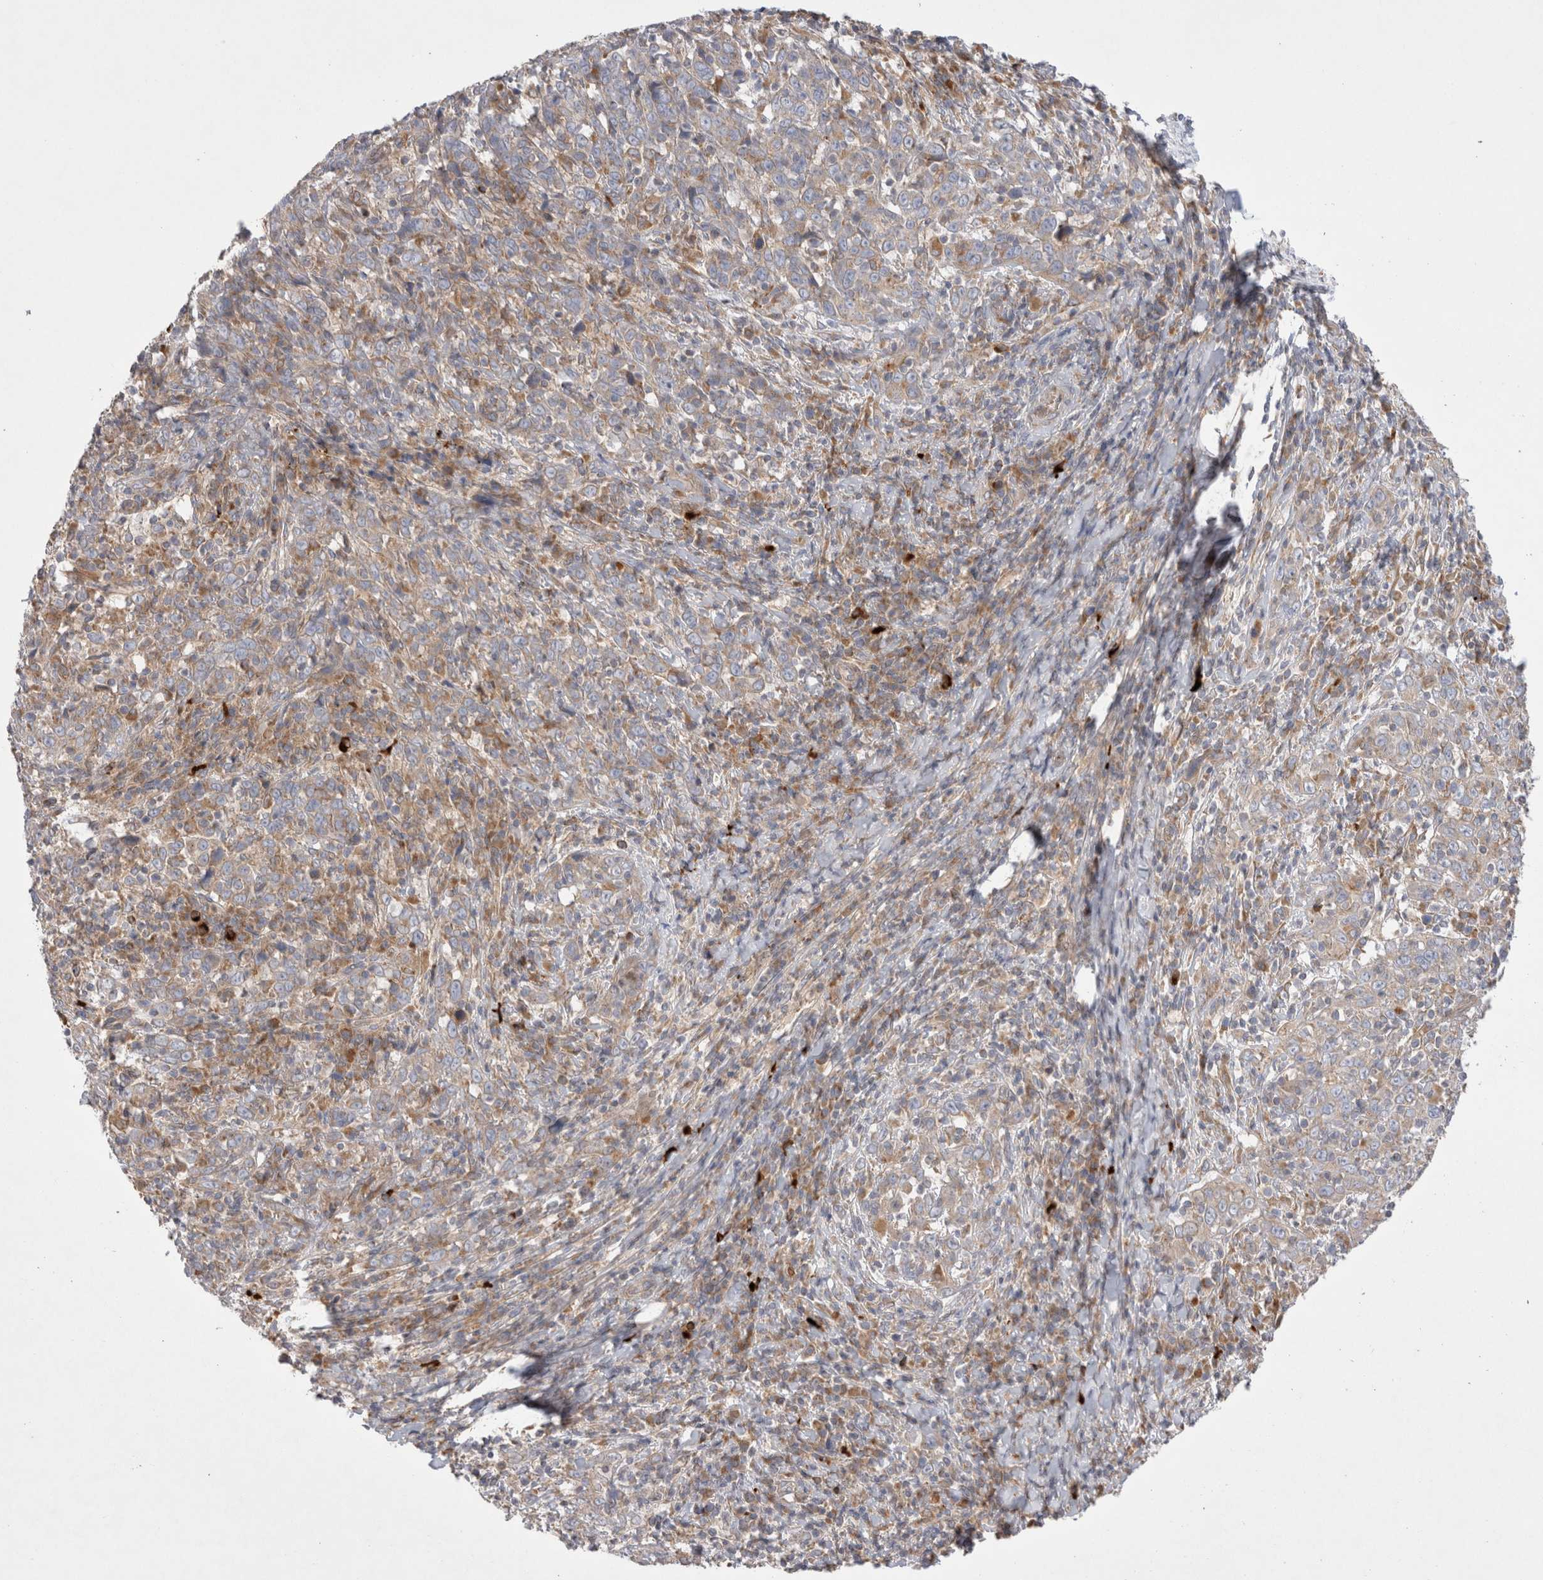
{"staining": {"intensity": "moderate", "quantity": "25%-75%", "location": "cytoplasmic/membranous"}, "tissue": "cervical cancer", "cell_type": "Tumor cells", "image_type": "cancer", "snomed": [{"axis": "morphology", "description": "Squamous cell carcinoma, NOS"}, {"axis": "topography", "description": "Cervix"}], "caption": "A brown stain labels moderate cytoplasmic/membranous staining of a protein in human squamous cell carcinoma (cervical) tumor cells.", "gene": "TBC1D16", "patient": {"sex": "female", "age": 46}}